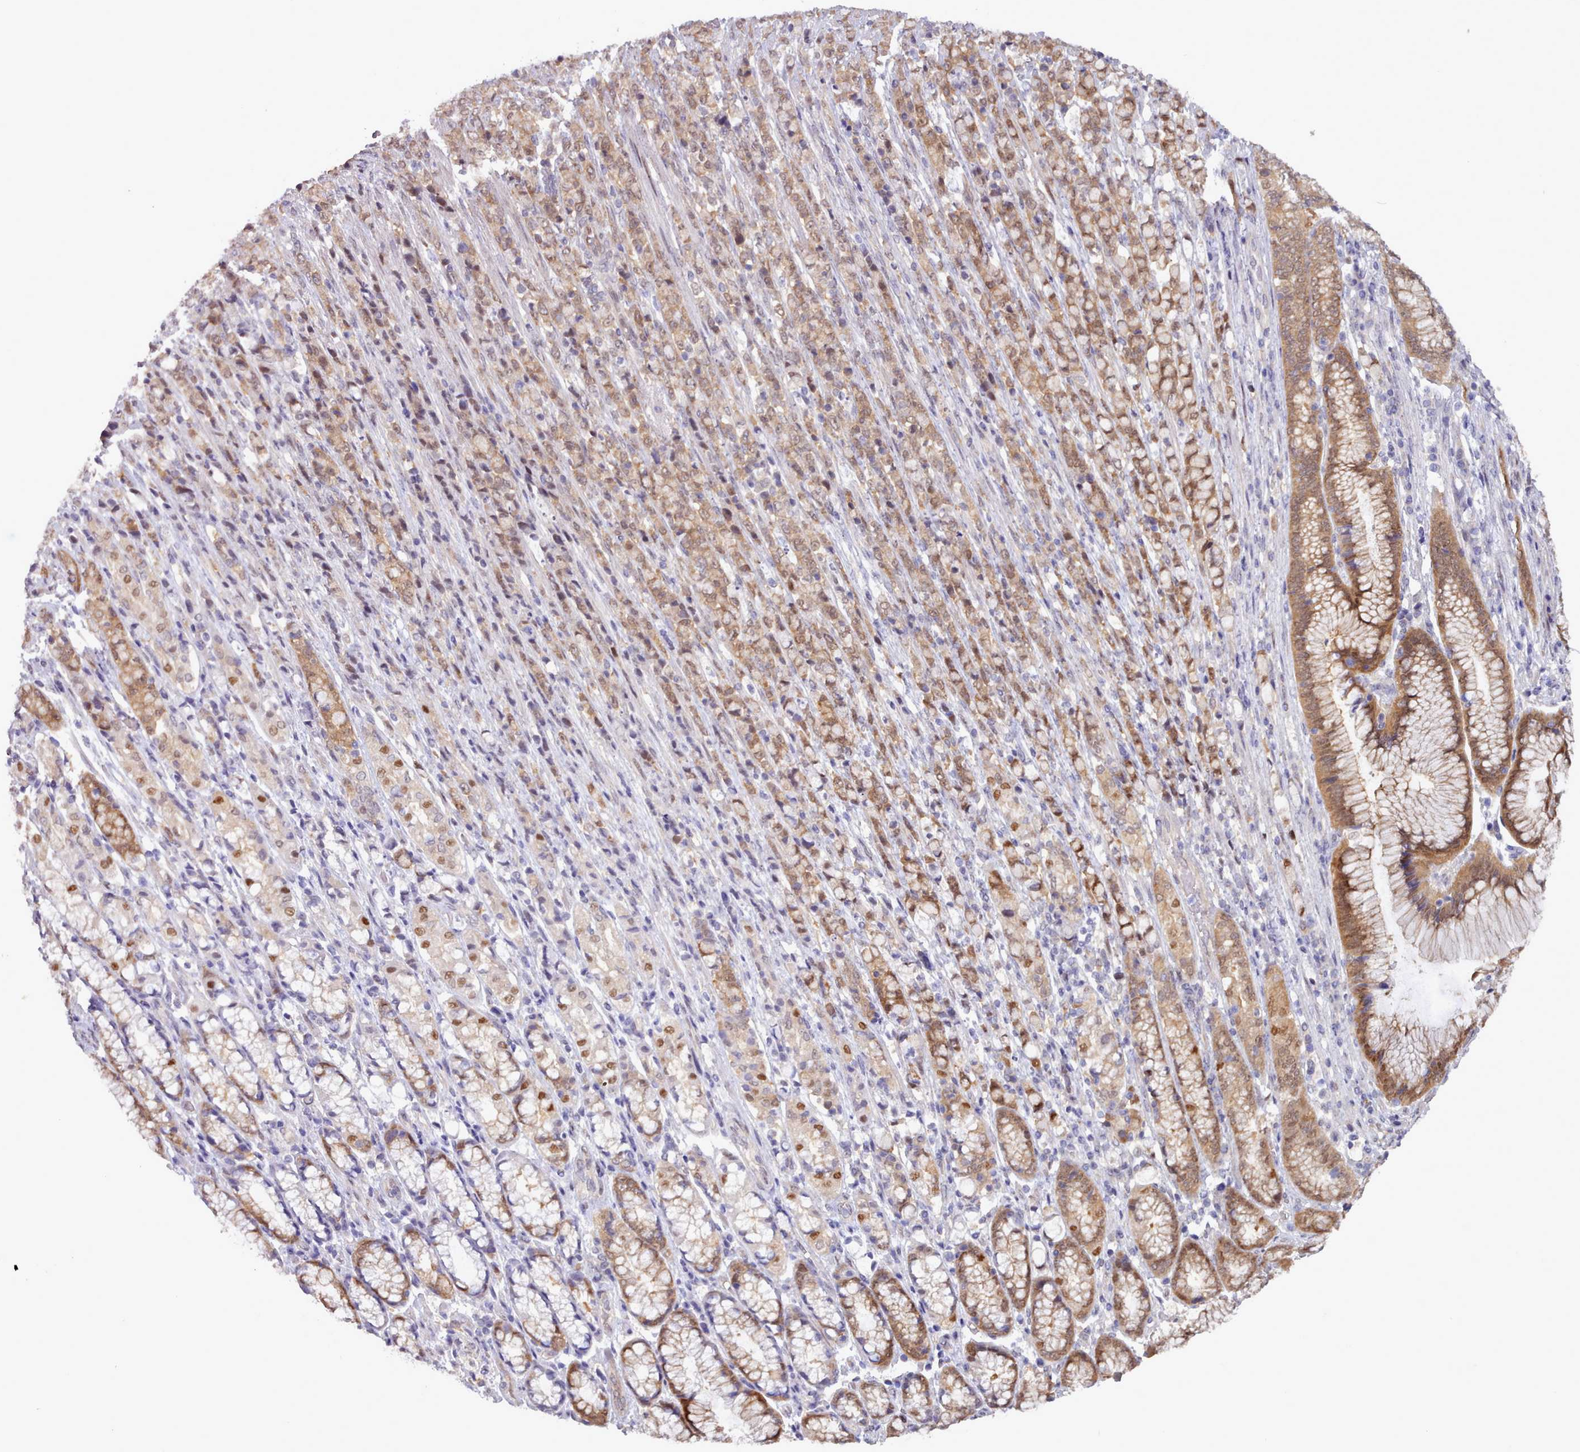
{"staining": {"intensity": "moderate", "quantity": ">75%", "location": "cytoplasmic/membranous,nuclear"}, "tissue": "stomach cancer", "cell_type": "Tumor cells", "image_type": "cancer", "snomed": [{"axis": "morphology", "description": "Adenocarcinoma, NOS"}, {"axis": "topography", "description": "Stomach"}], "caption": "Human adenocarcinoma (stomach) stained with a brown dye reveals moderate cytoplasmic/membranous and nuclear positive expression in about >75% of tumor cells.", "gene": "CES3", "patient": {"sex": "female", "age": 79}}